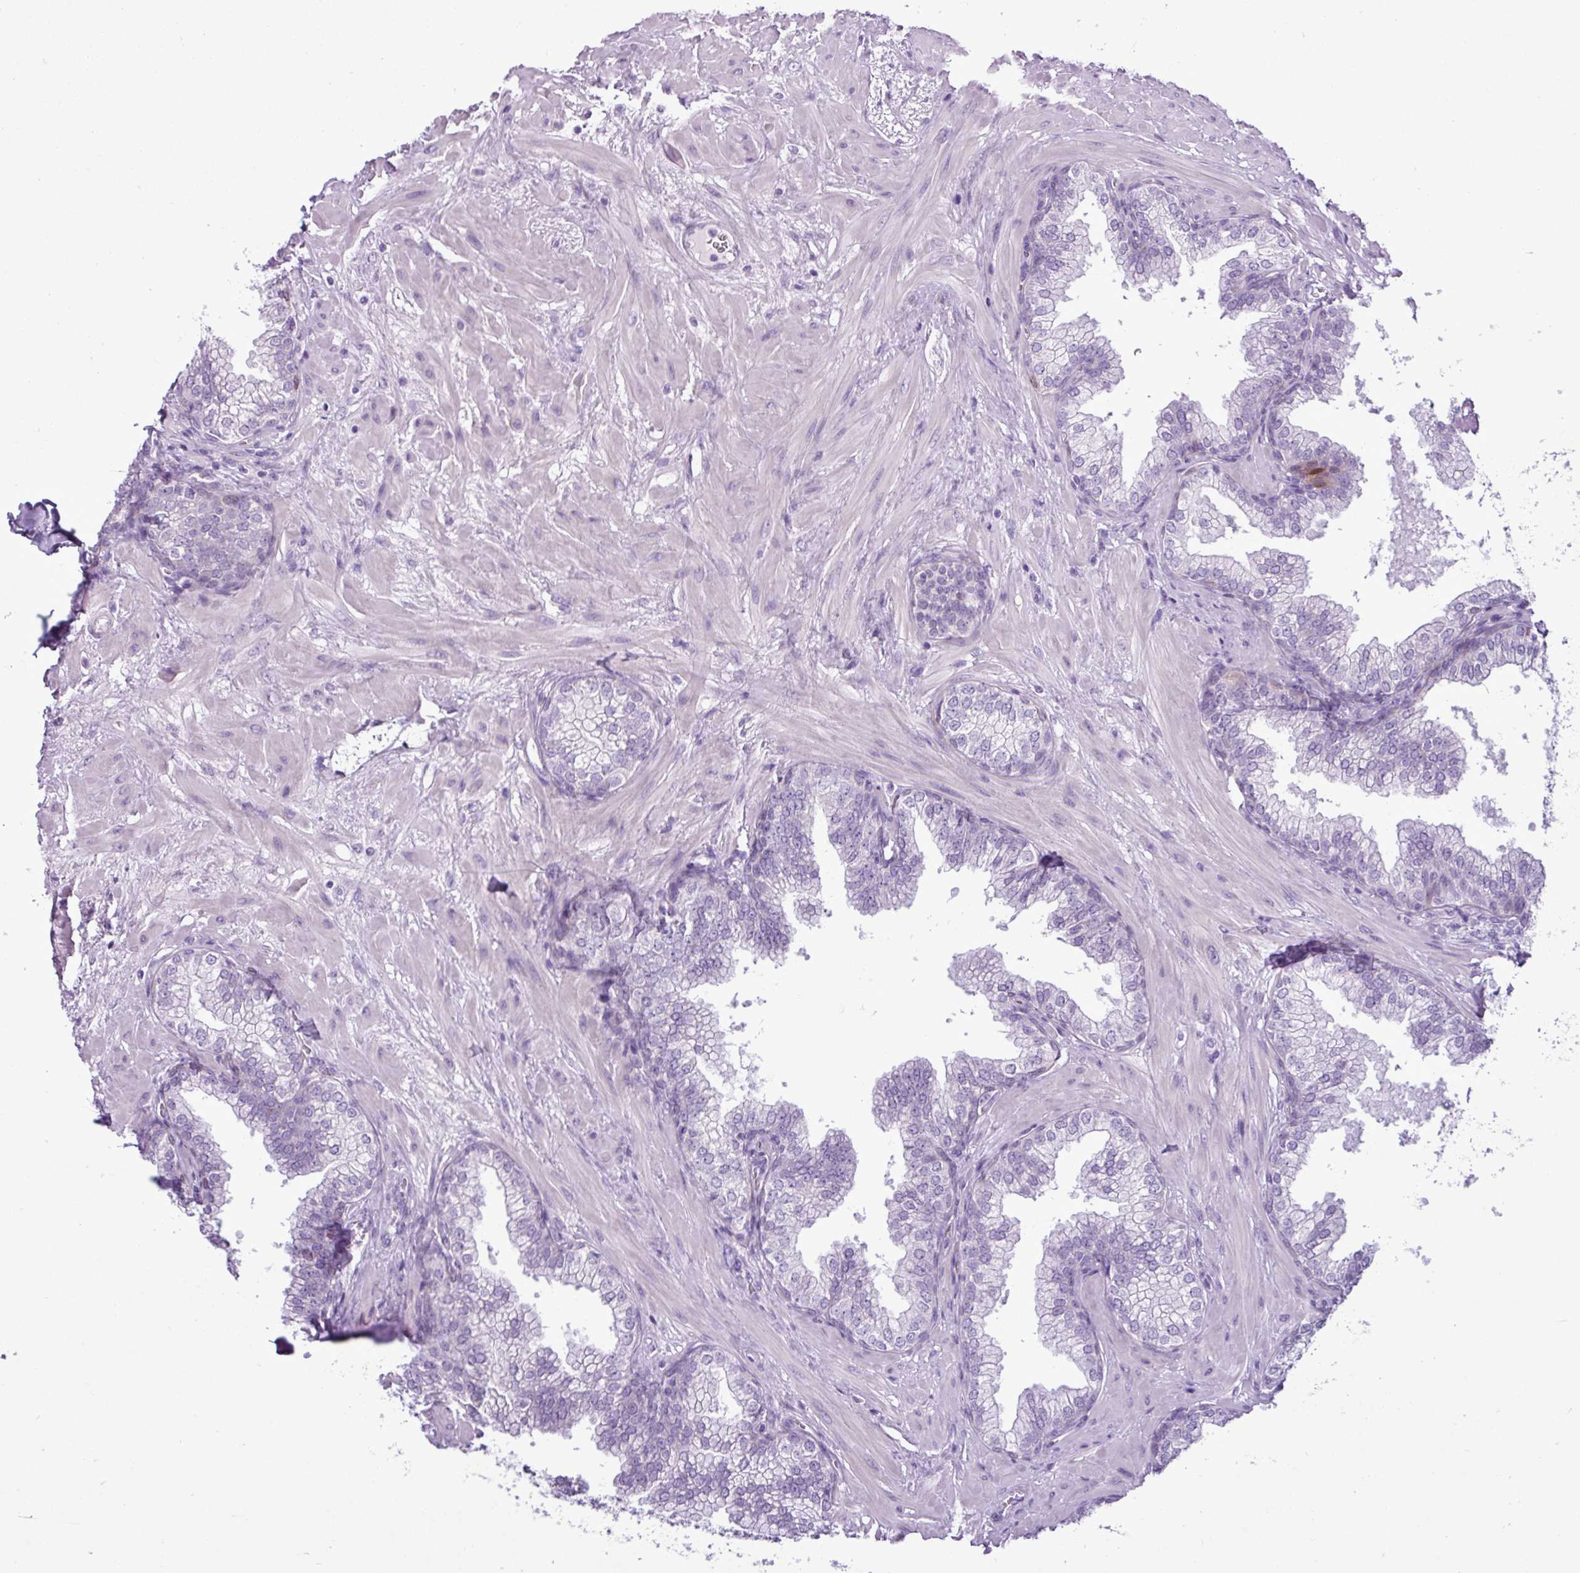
{"staining": {"intensity": "negative", "quantity": "none", "location": "none"}, "tissue": "prostate", "cell_type": "Glandular cells", "image_type": "normal", "snomed": [{"axis": "morphology", "description": "Normal tissue, NOS"}, {"axis": "topography", "description": "Prostate"}], "caption": "An IHC histopathology image of benign prostate is shown. There is no staining in glandular cells of prostate. (Stains: DAB immunohistochemistry (IHC) with hematoxylin counter stain, Microscopy: brightfield microscopy at high magnification).", "gene": "ALDH3A1", "patient": {"sex": "male", "age": 60}}